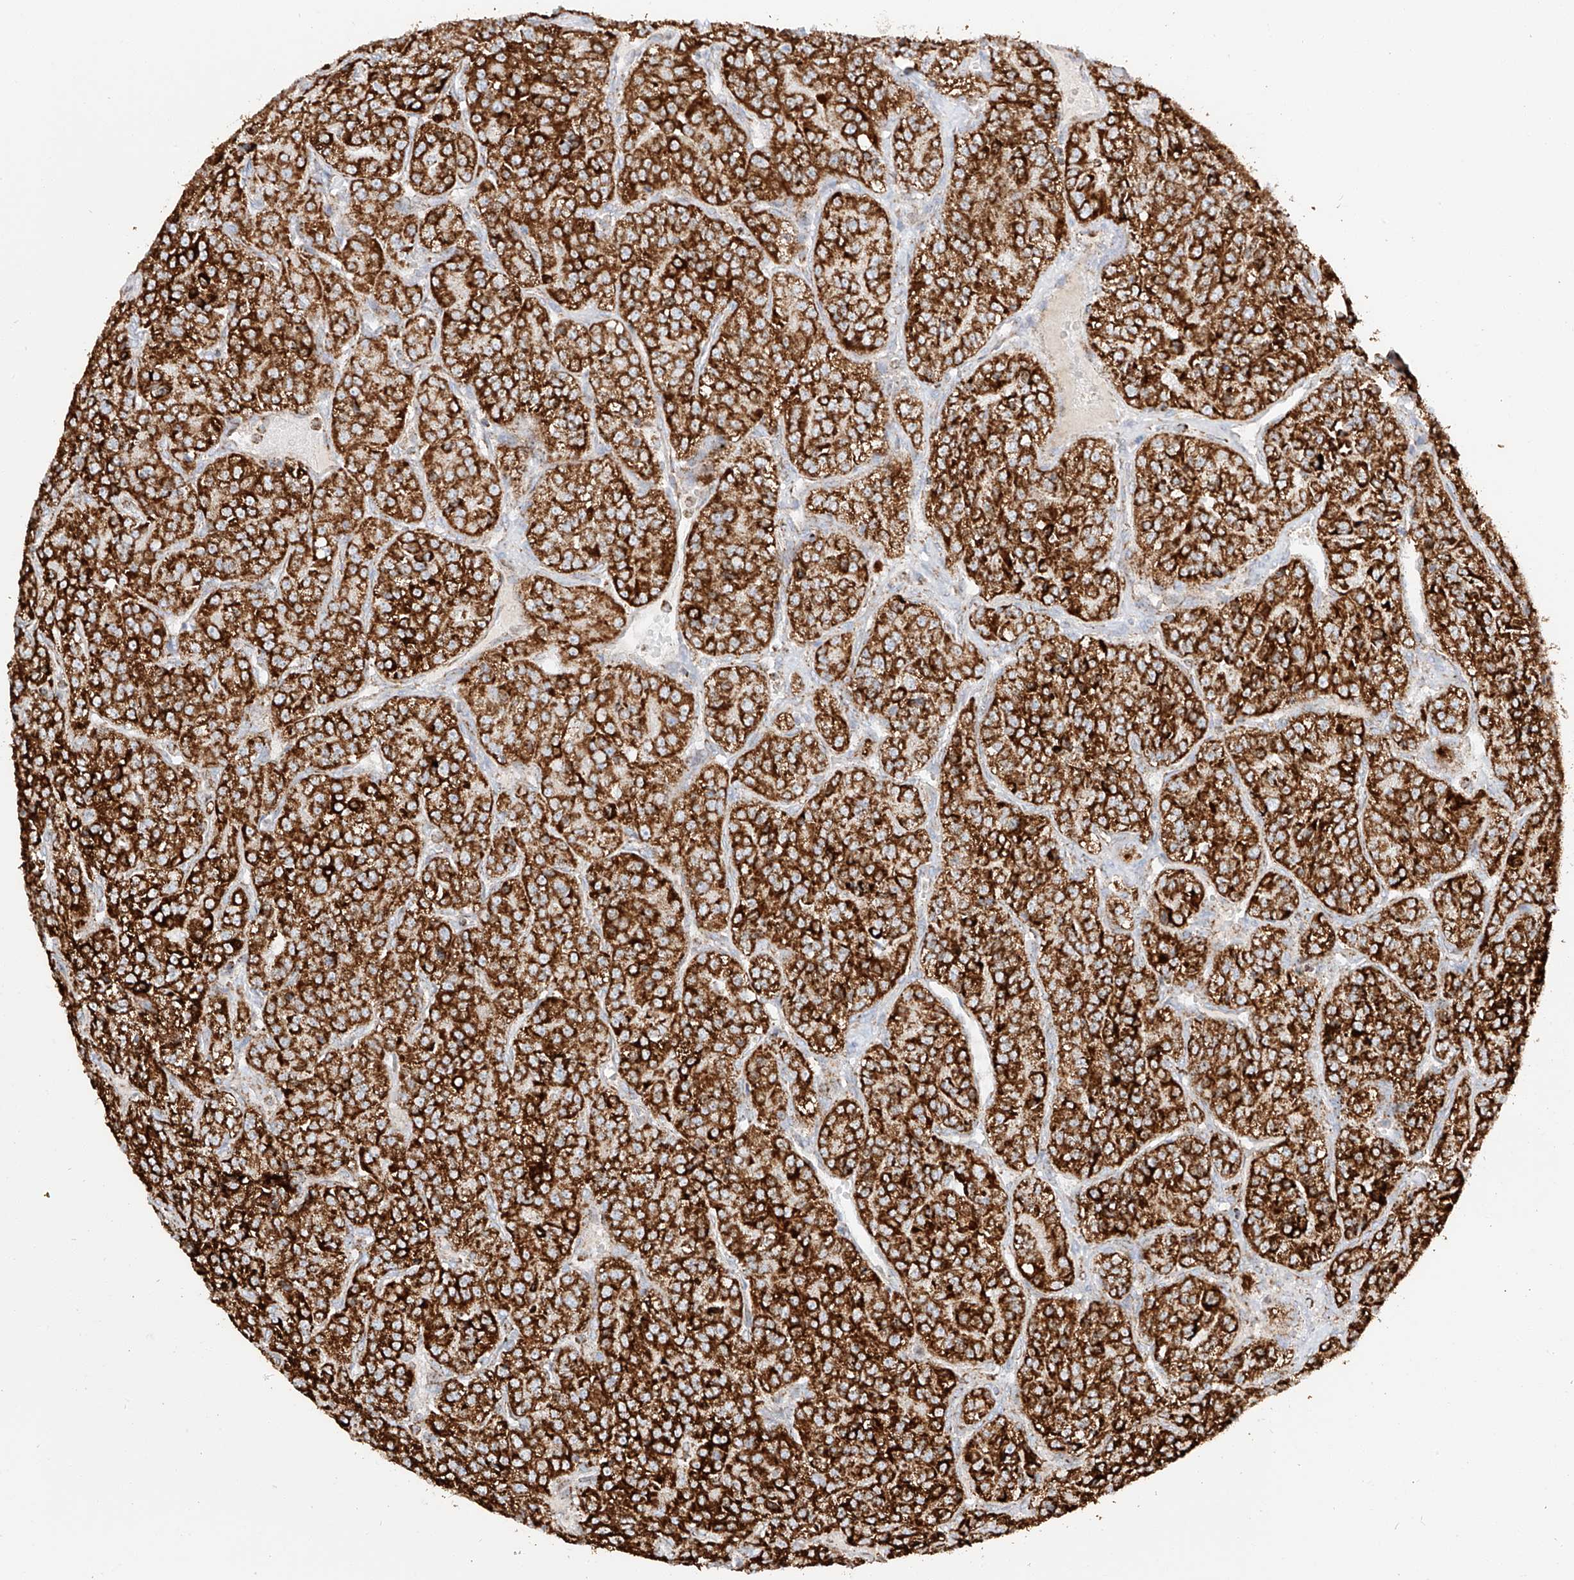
{"staining": {"intensity": "strong", "quantity": ">75%", "location": "cytoplasmic/membranous"}, "tissue": "renal cancer", "cell_type": "Tumor cells", "image_type": "cancer", "snomed": [{"axis": "morphology", "description": "Adenocarcinoma, NOS"}, {"axis": "topography", "description": "Kidney"}], "caption": "A brown stain shows strong cytoplasmic/membranous positivity of a protein in human renal cancer tumor cells. Nuclei are stained in blue.", "gene": "TTC27", "patient": {"sex": "female", "age": 63}}